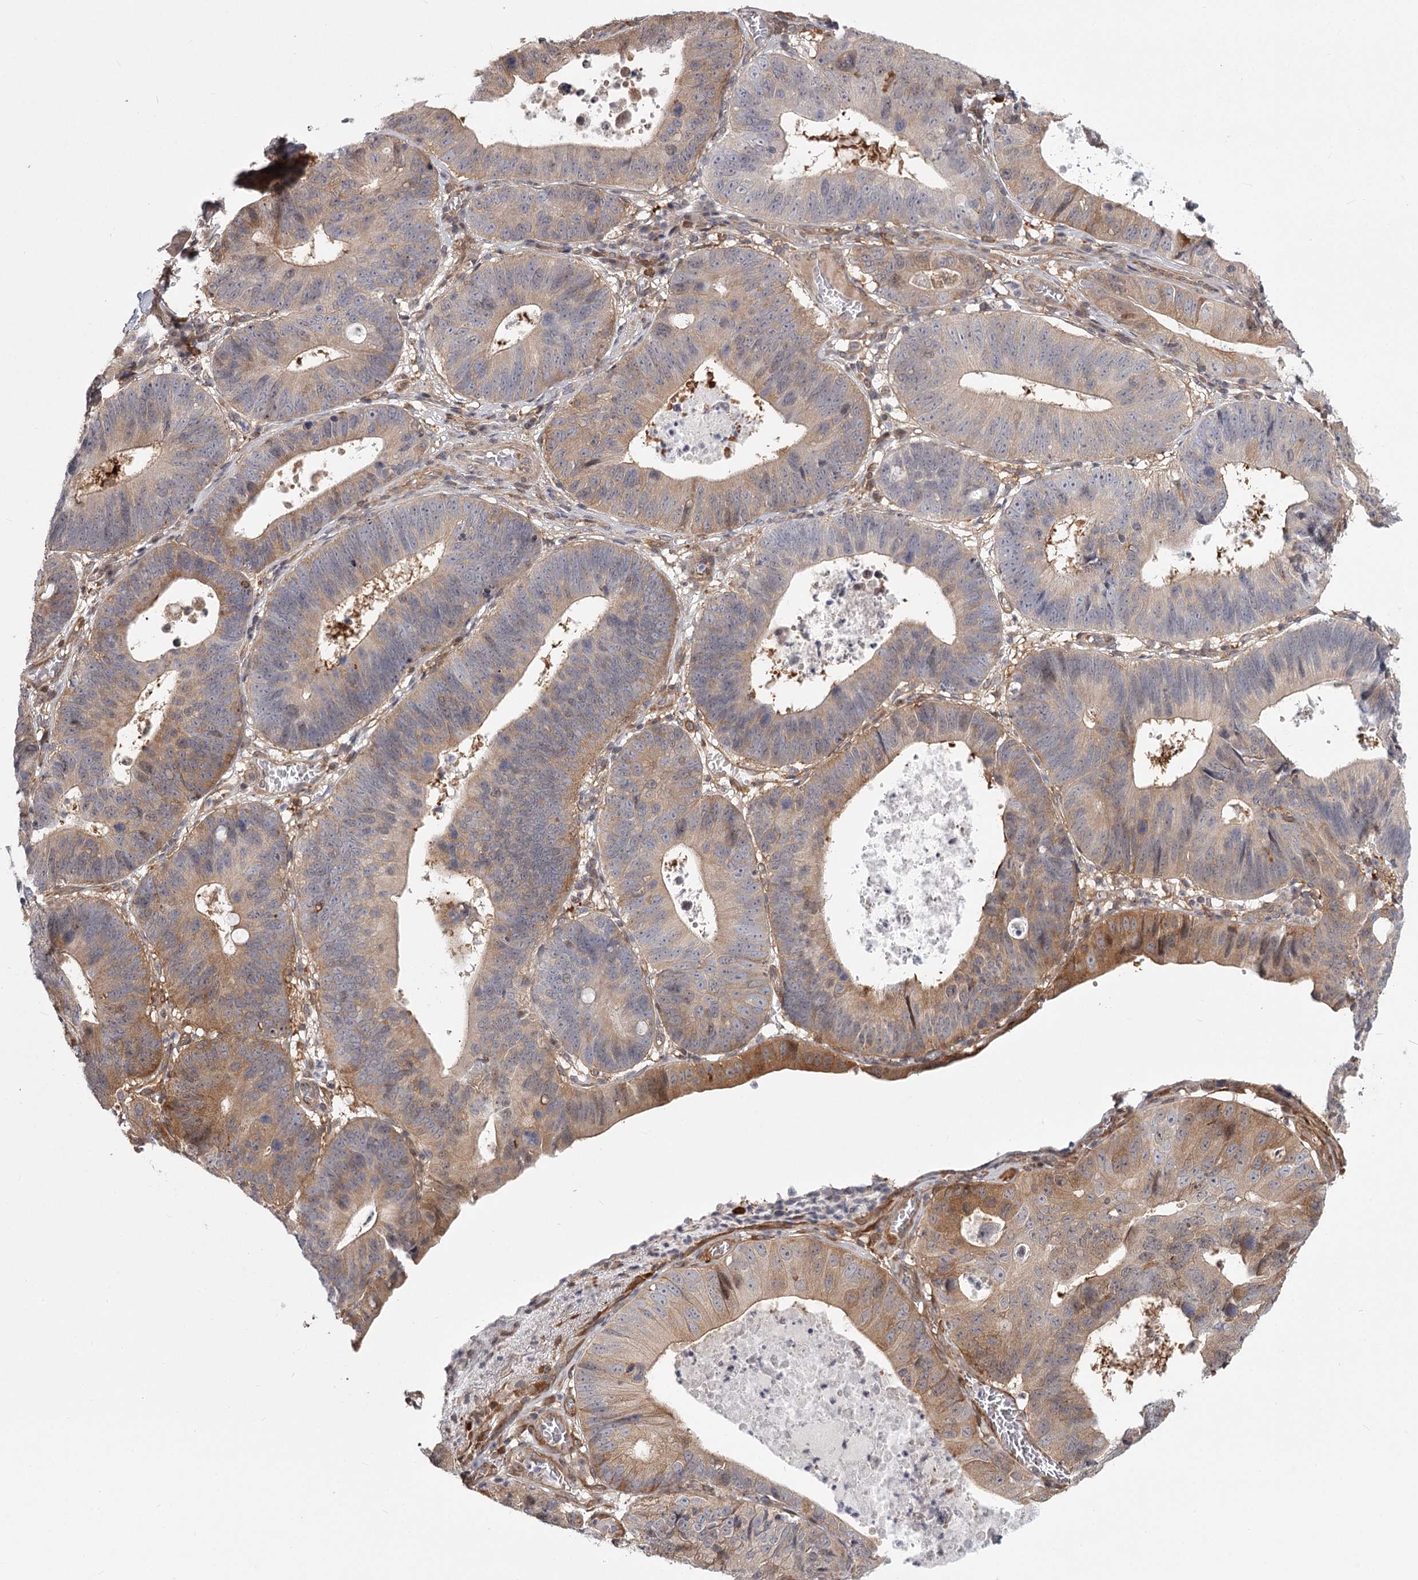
{"staining": {"intensity": "moderate", "quantity": "<25%", "location": "cytoplasmic/membranous,nuclear"}, "tissue": "stomach cancer", "cell_type": "Tumor cells", "image_type": "cancer", "snomed": [{"axis": "morphology", "description": "Adenocarcinoma, NOS"}, {"axis": "topography", "description": "Stomach"}], "caption": "High-power microscopy captured an immunohistochemistry (IHC) micrograph of stomach adenocarcinoma, revealing moderate cytoplasmic/membranous and nuclear staining in approximately <25% of tumor cells. The protein of interest is shown in brown color, while the nuclei are stained blue.", "gene": "CCNG2", "patient": {"sex": "male", "age": 59}}